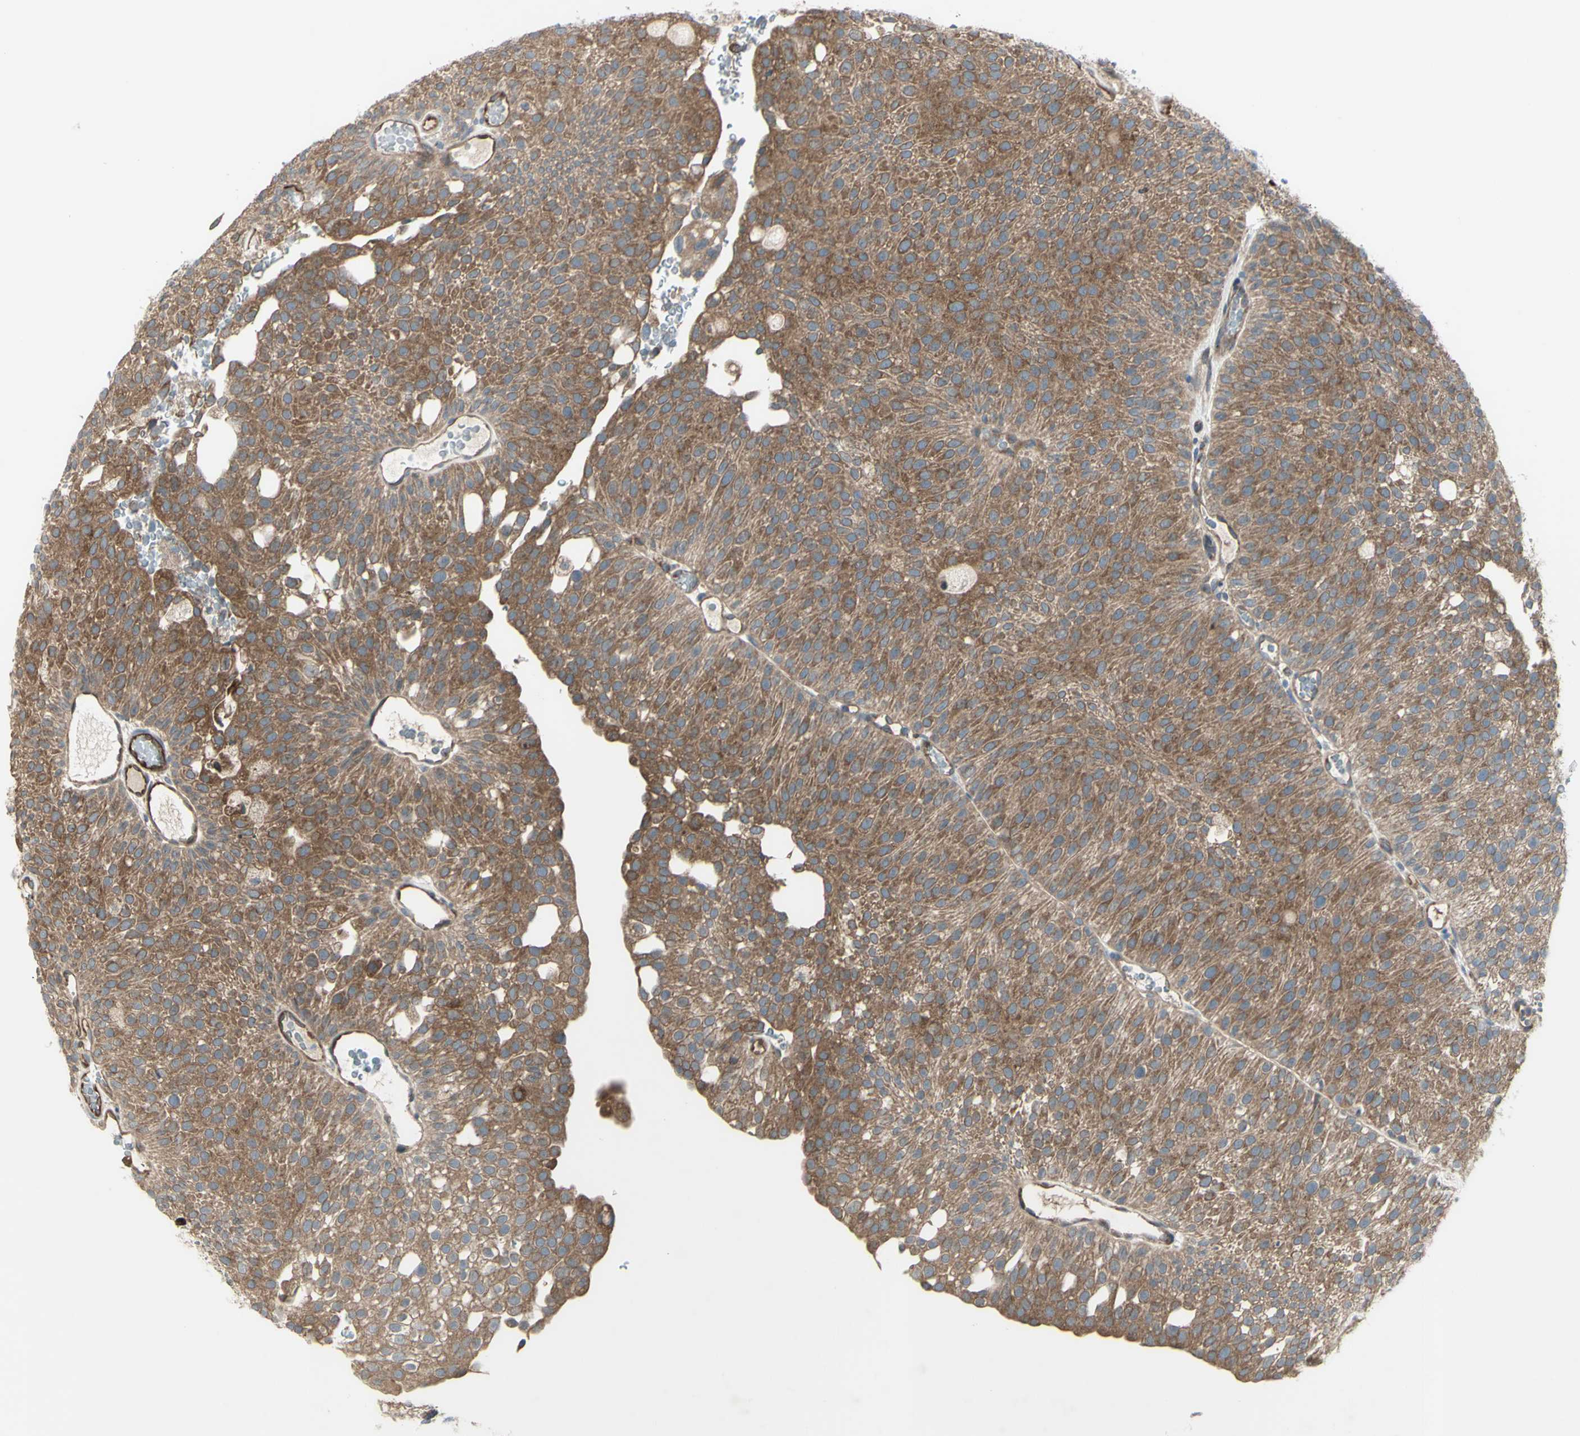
{"staining": {"intensity": "moderate", "quantity": ">75%", "location": "cytoplasmic/membranous"}, "tissue": "urothelial cancer", "cell_type": "Tumor cells", "image_type": "cancer", "snomed": [{"axis": "morphology", "description": "Urothelial carcinoma, Low grade"}, {"axis": "topography", "description": "Urinary bladder"}], "caption": "Tumor cells demonstrate medium levels of moderate cytoplasmic/membranous positivity in about >75% of cells in human urothelial cancer.", "gene": "IGSF9B", "patient": {"sex": "male", "age": 78}}